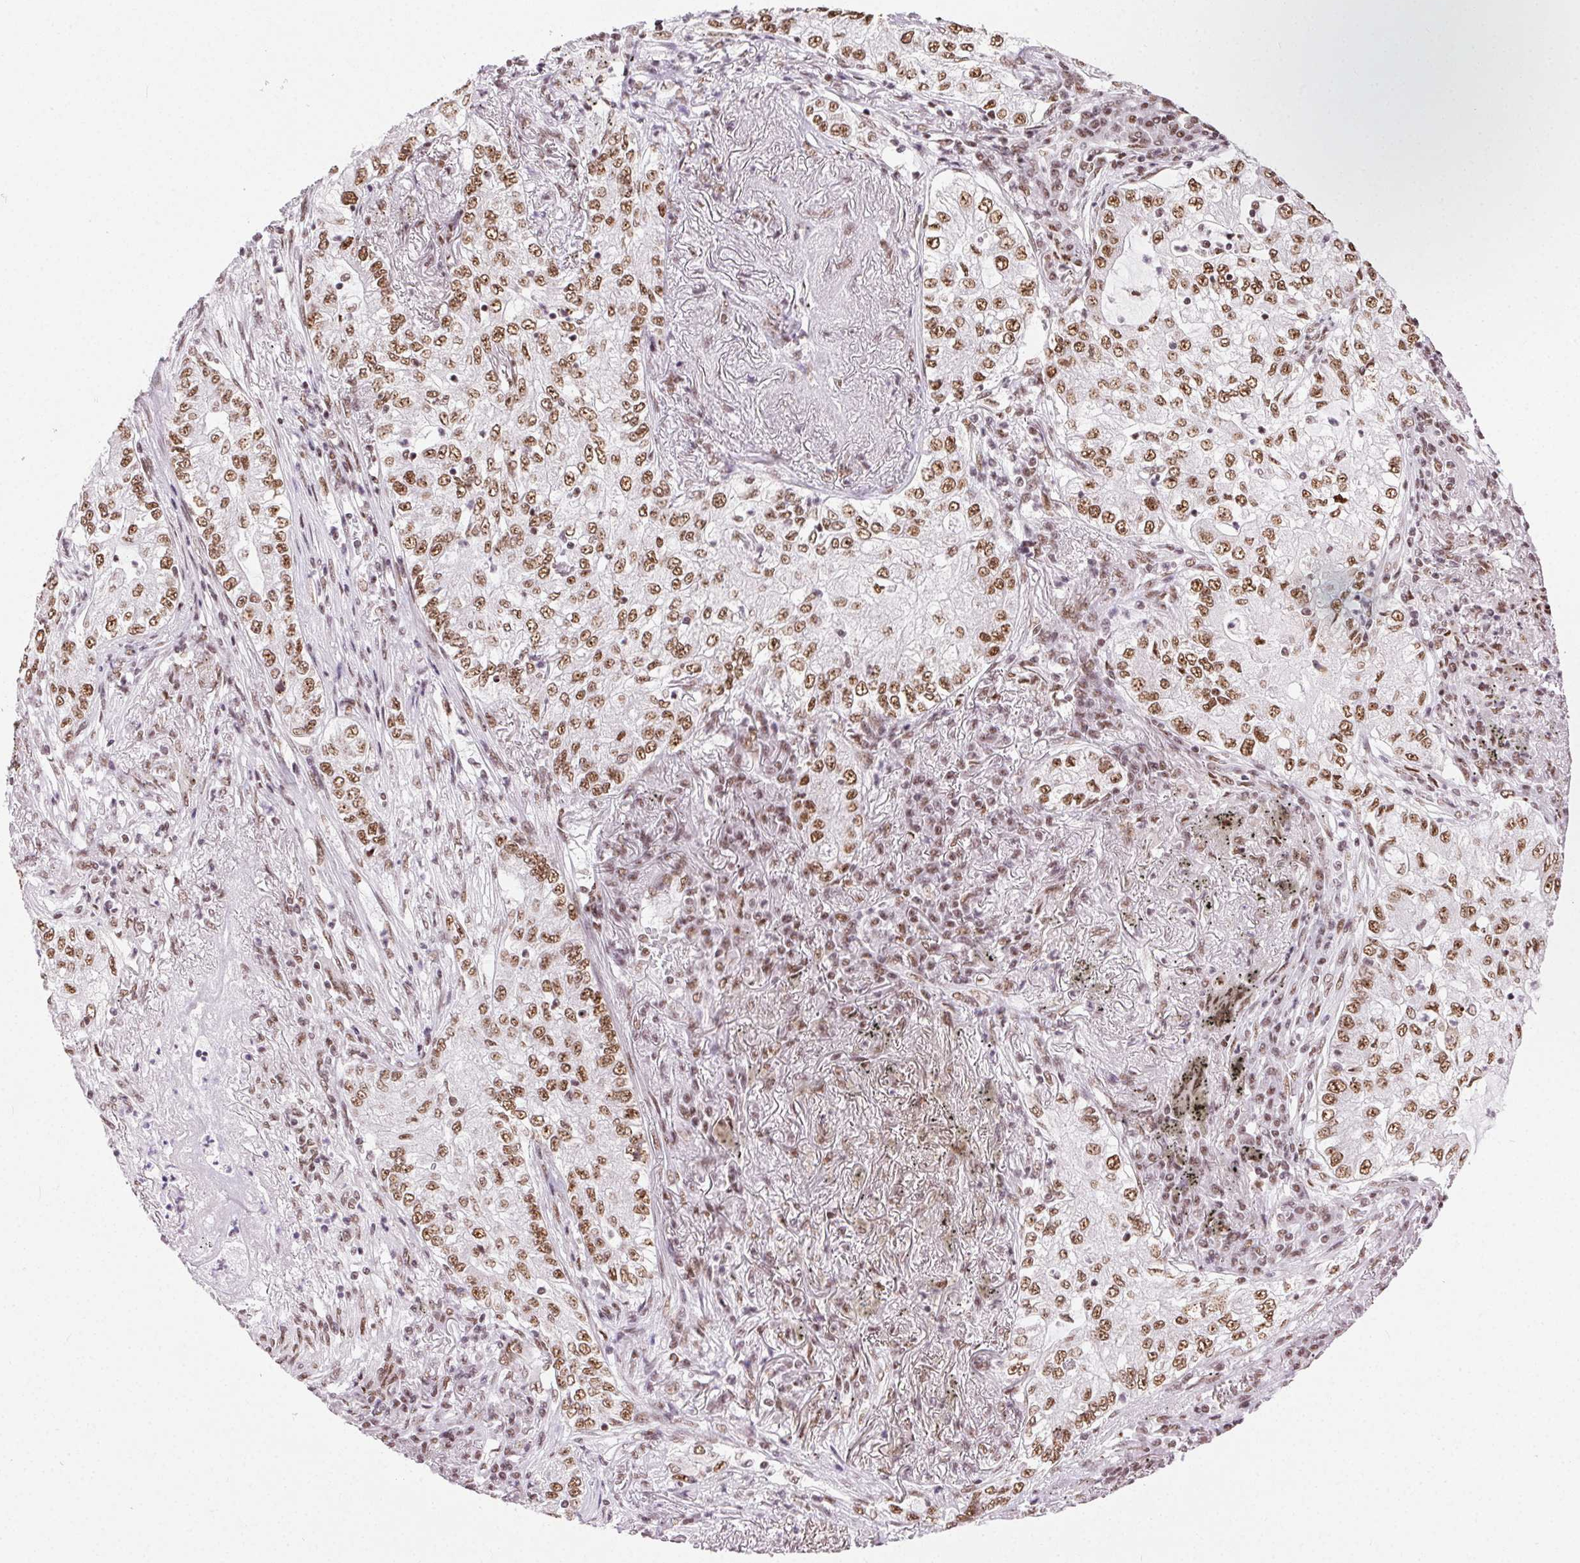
{"staining": {"intensity": "moderate", "quantity": ">75%", "location": "nuclear"}, "tissue": "lung cancer", "cell_type": "Tumor cells", "image_type": "cancer", "snomed": [{"axis": "morphology", "description": "Adenocarcinoma, NOS"}, {"axis": "topography", "description": "Lung"}], "caption": "Protein staining exhibits moderate nuclear expression in about >75% of tumor cells in lung adenocarcinoma. Immunohistochemistry (ihc) stains the protein of interest in brown and the nuclei are stained blue.", "gene": "TRA2B", "patient": {"sex": "female", "age": 73}}